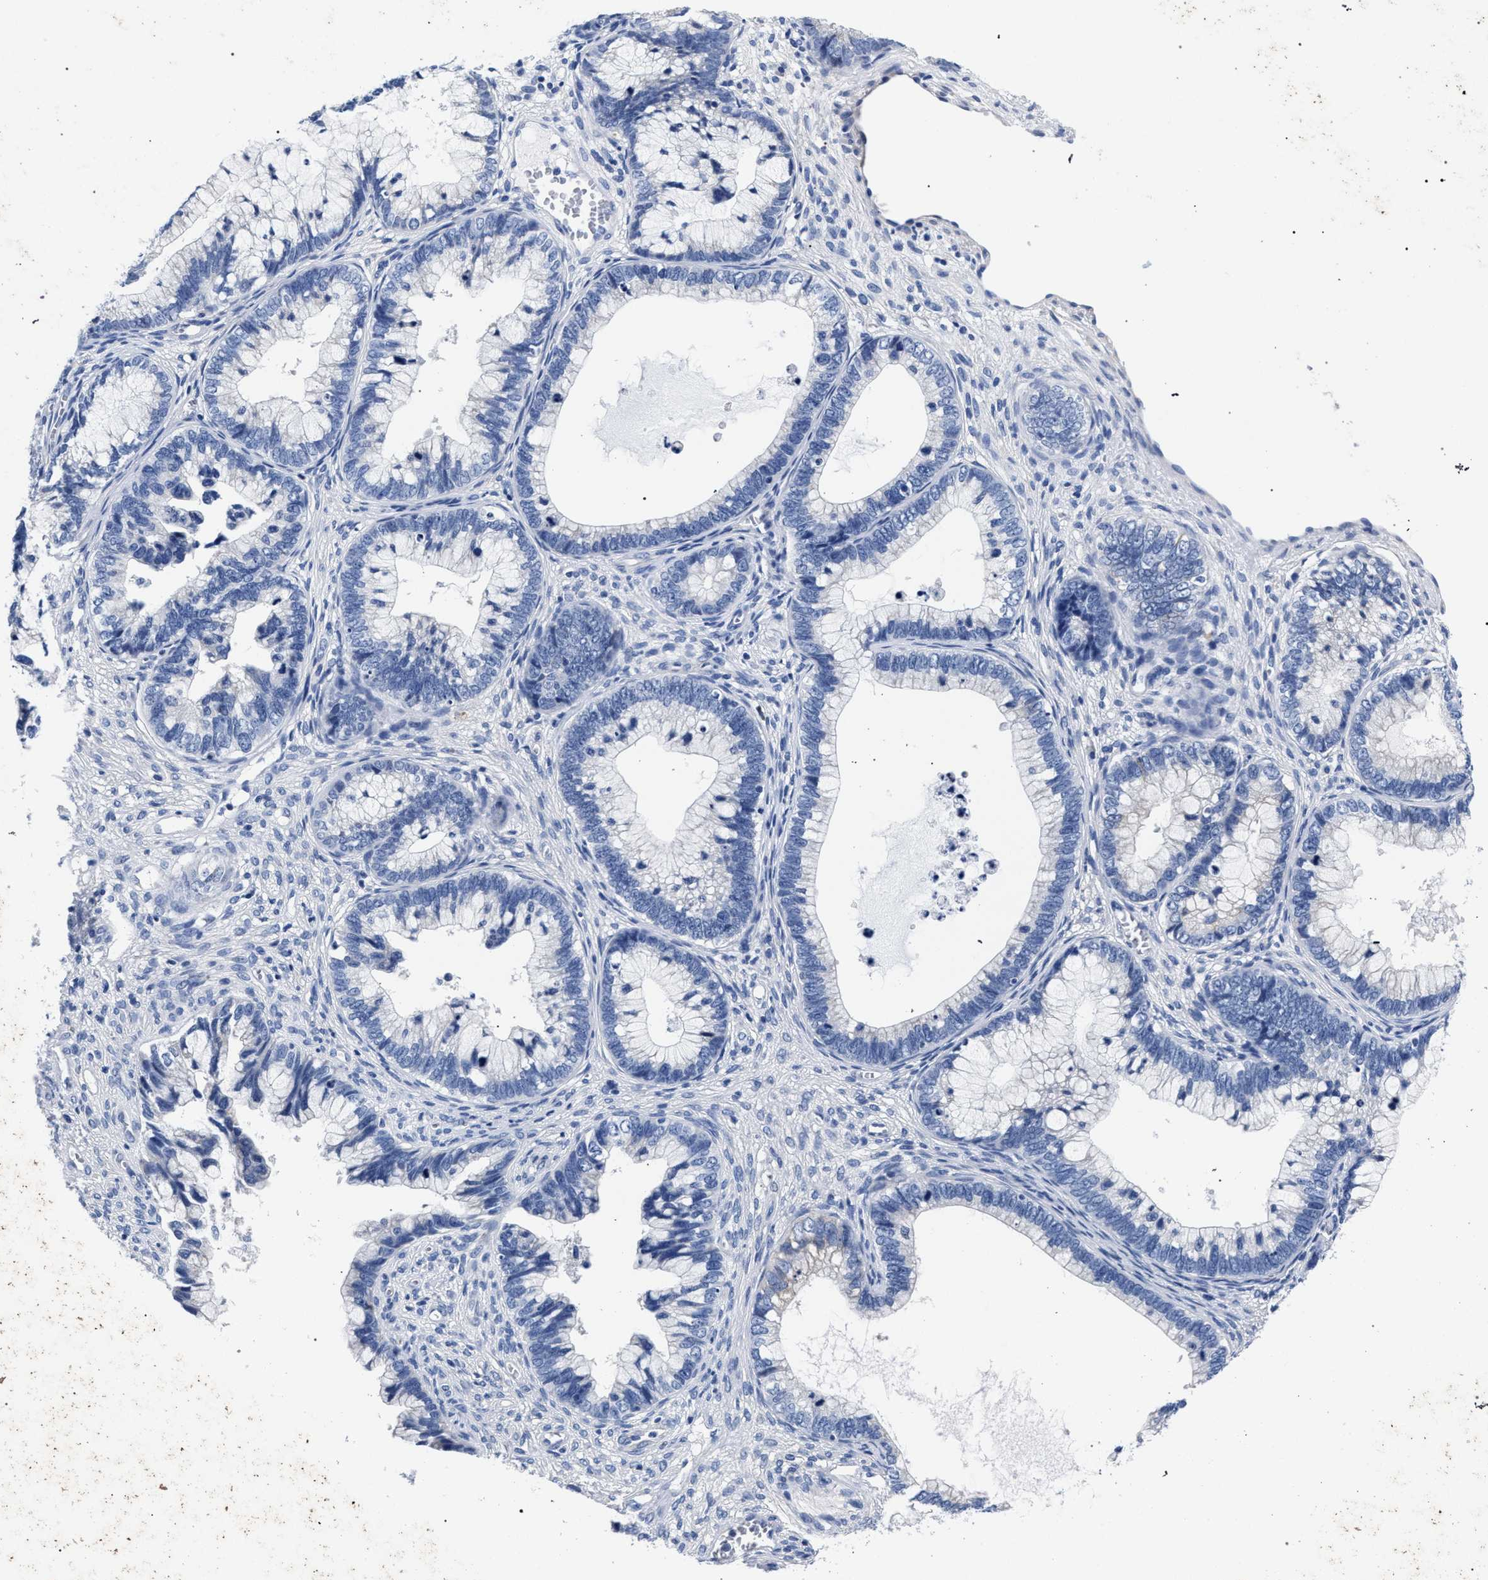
{"staining": {"intensity": "negative", "quantity": "none", "location": "none"}, "tissue": "cervical cancer", "cell_type": "Tumor cells", "image_type": "cancer", "snomed": [{"axis": "morphology", "description": "Adenocarcinoma, NOS"}, {"axis": "topography", "description": "Cervix"}], "caption": "Tumor cells show no significant expression in cervical cancer.", "gene": "AKAP4", "patient": {"sex": "female", "age": 44}}